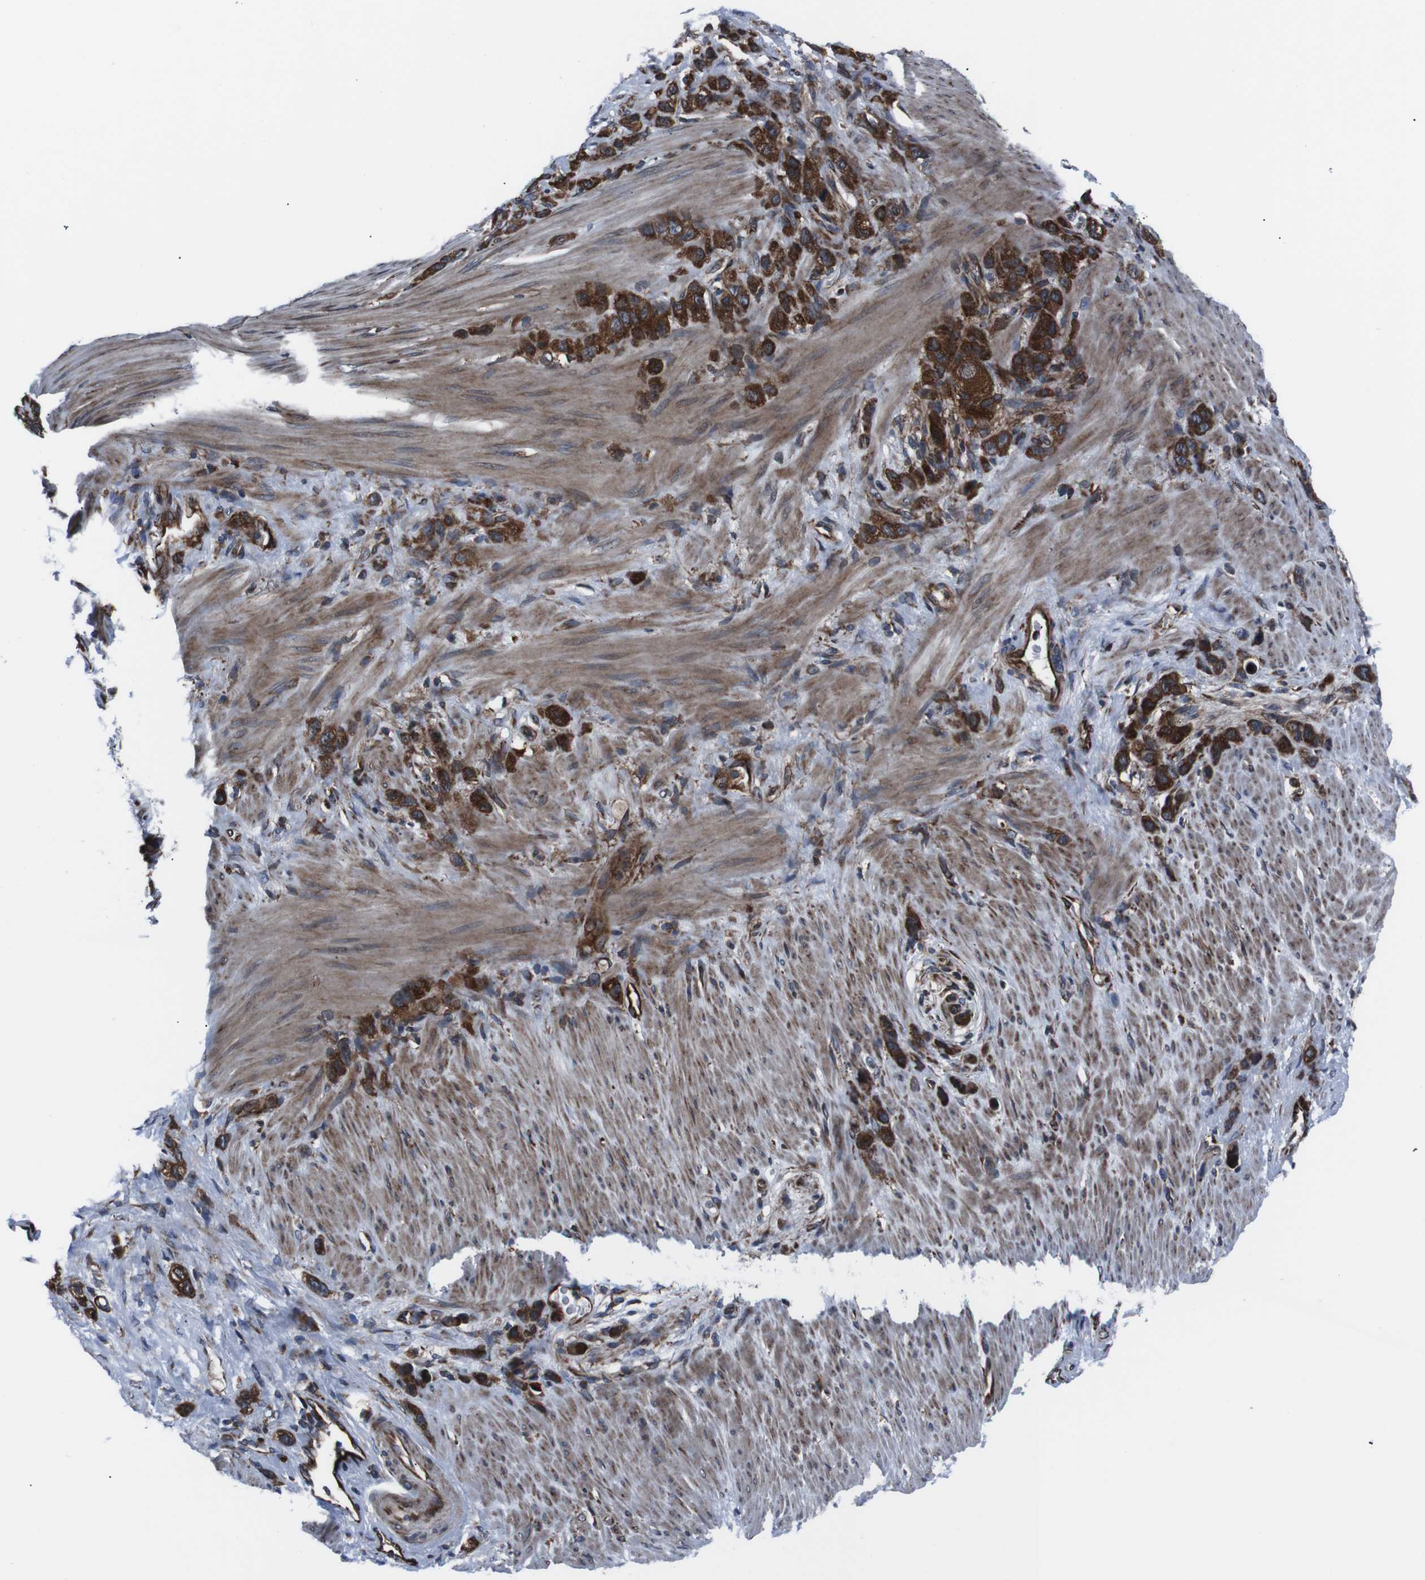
{"staining": {"intensity": "strong", "quantity": ">75%", "location": "cytoplasmic/membranous"}, "tissue": "stomach cancer", "cell_type": "Tumor cells", "image_type": "cancer", "snomed": [{"axis": "morphology", "description": "Adenocarcinoma, NOS"}, {"axis": "morphology", "description": "Adenocarcinoma, High grade"}, {"axis": "topography", "description": "Stomach, upper"}, {"axis": "topography", "description": "Stomach, lower"}], "caption": "A high-resolution micrograph shows immunohistochemistry (IHC) staining of high-grade adenocarcinoma (stomach), which shows strong cytoplasmic/membranous expression in approximately >75% of tumor cells. (DAB IHC with brightfield microscopy, high magnification).", "gene": "EIF4A2", "patient": {"sex": "female", "age": 65}}